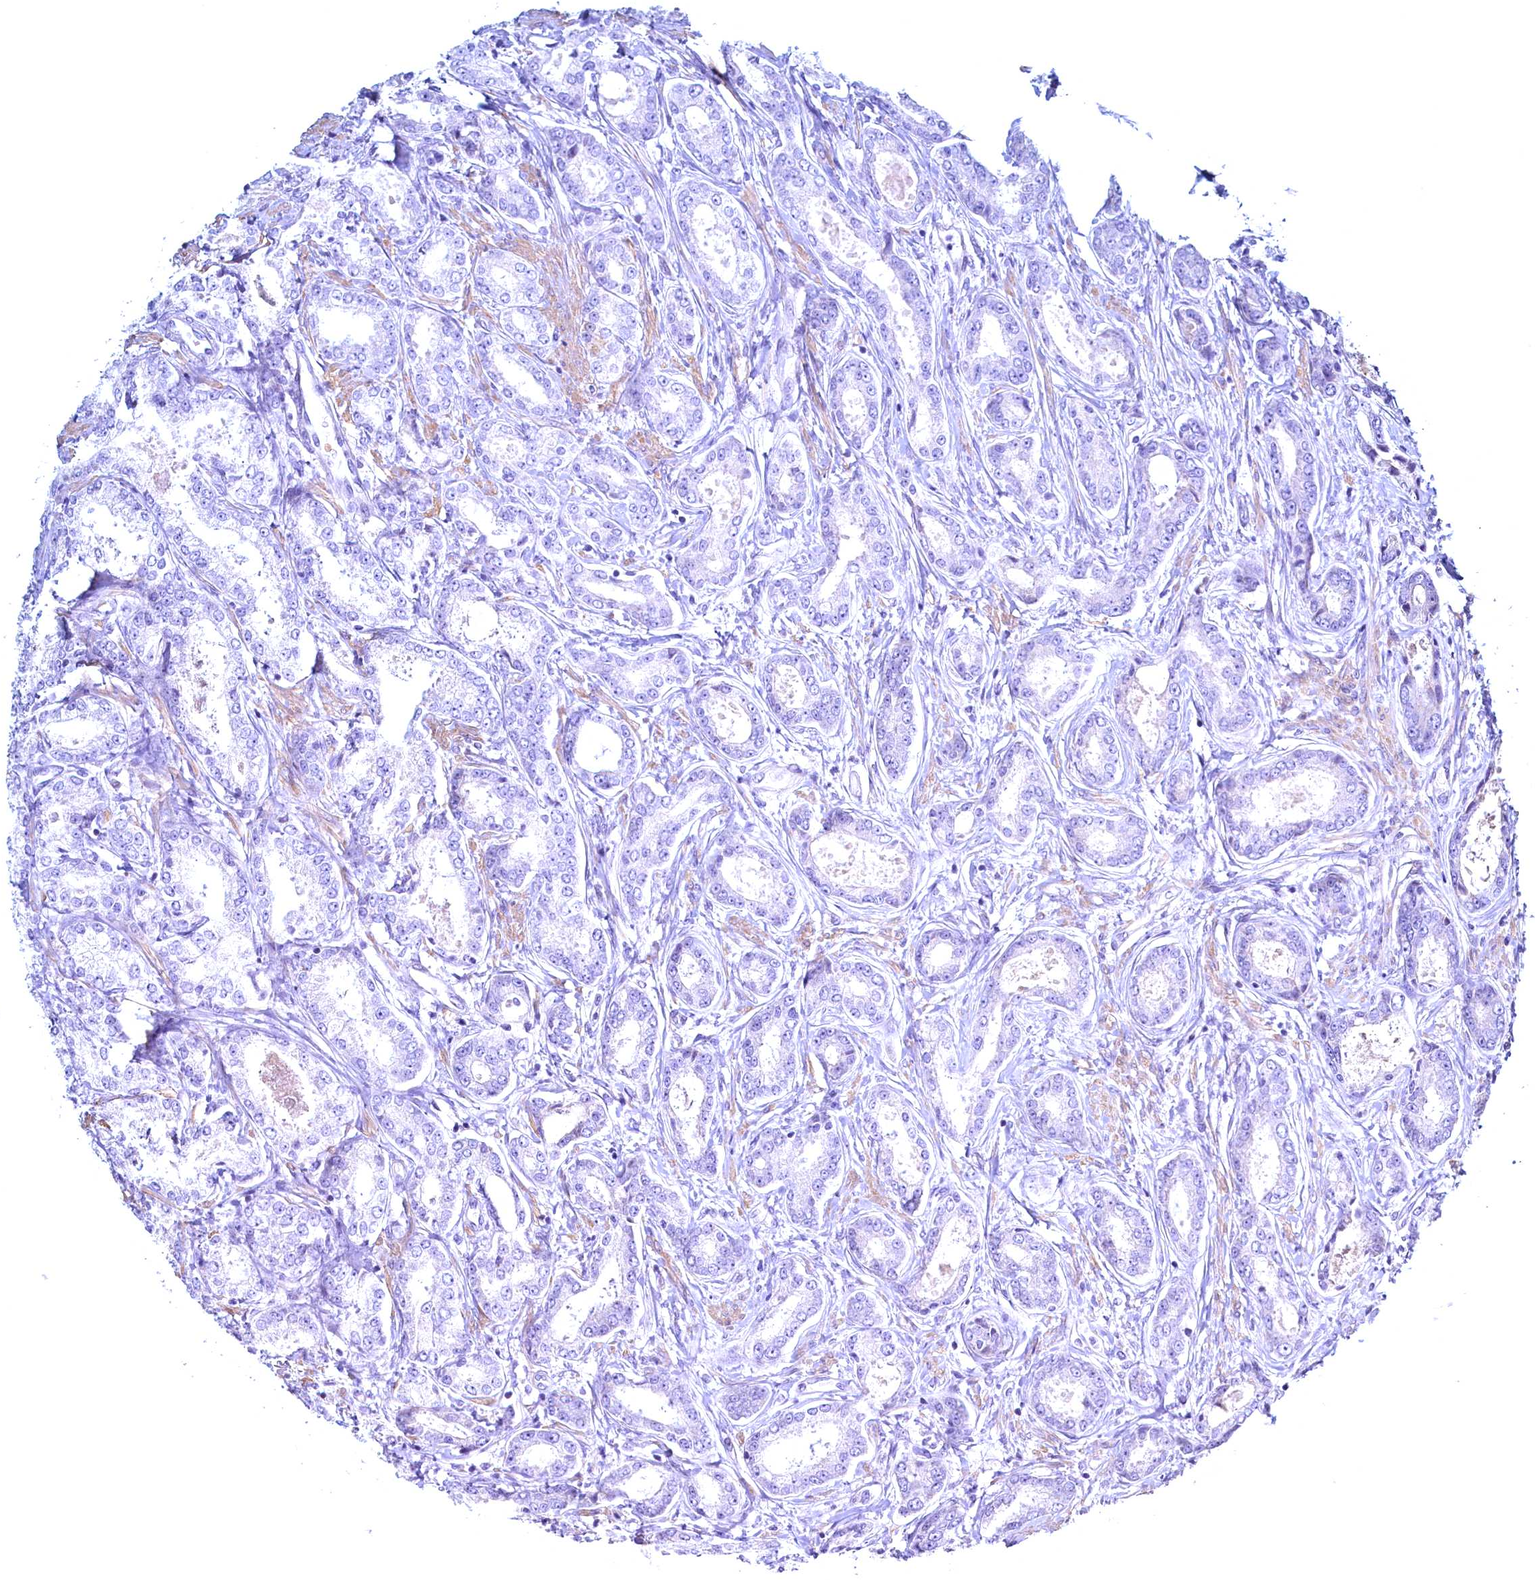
{"staining": {"intensity": "negative", "quantity": "none", "location": "none"}, "tissue": "prostate cancer", "cell_type": "Tumor cells", "image_type": "cancer", "snomed": [{"axis": "morphology", "description": "Adenocarcinoma, Low grade"}, {"axis": "topography", "description": "Prostate"}], "caption": "Immunohistochemical staining of prostate cancer demonstrates no significant staining in tumor cells. Nuclei are stained in blue.", "gene": "MAP1LC3A", "patient": {"sex": "male", "age": 68}}